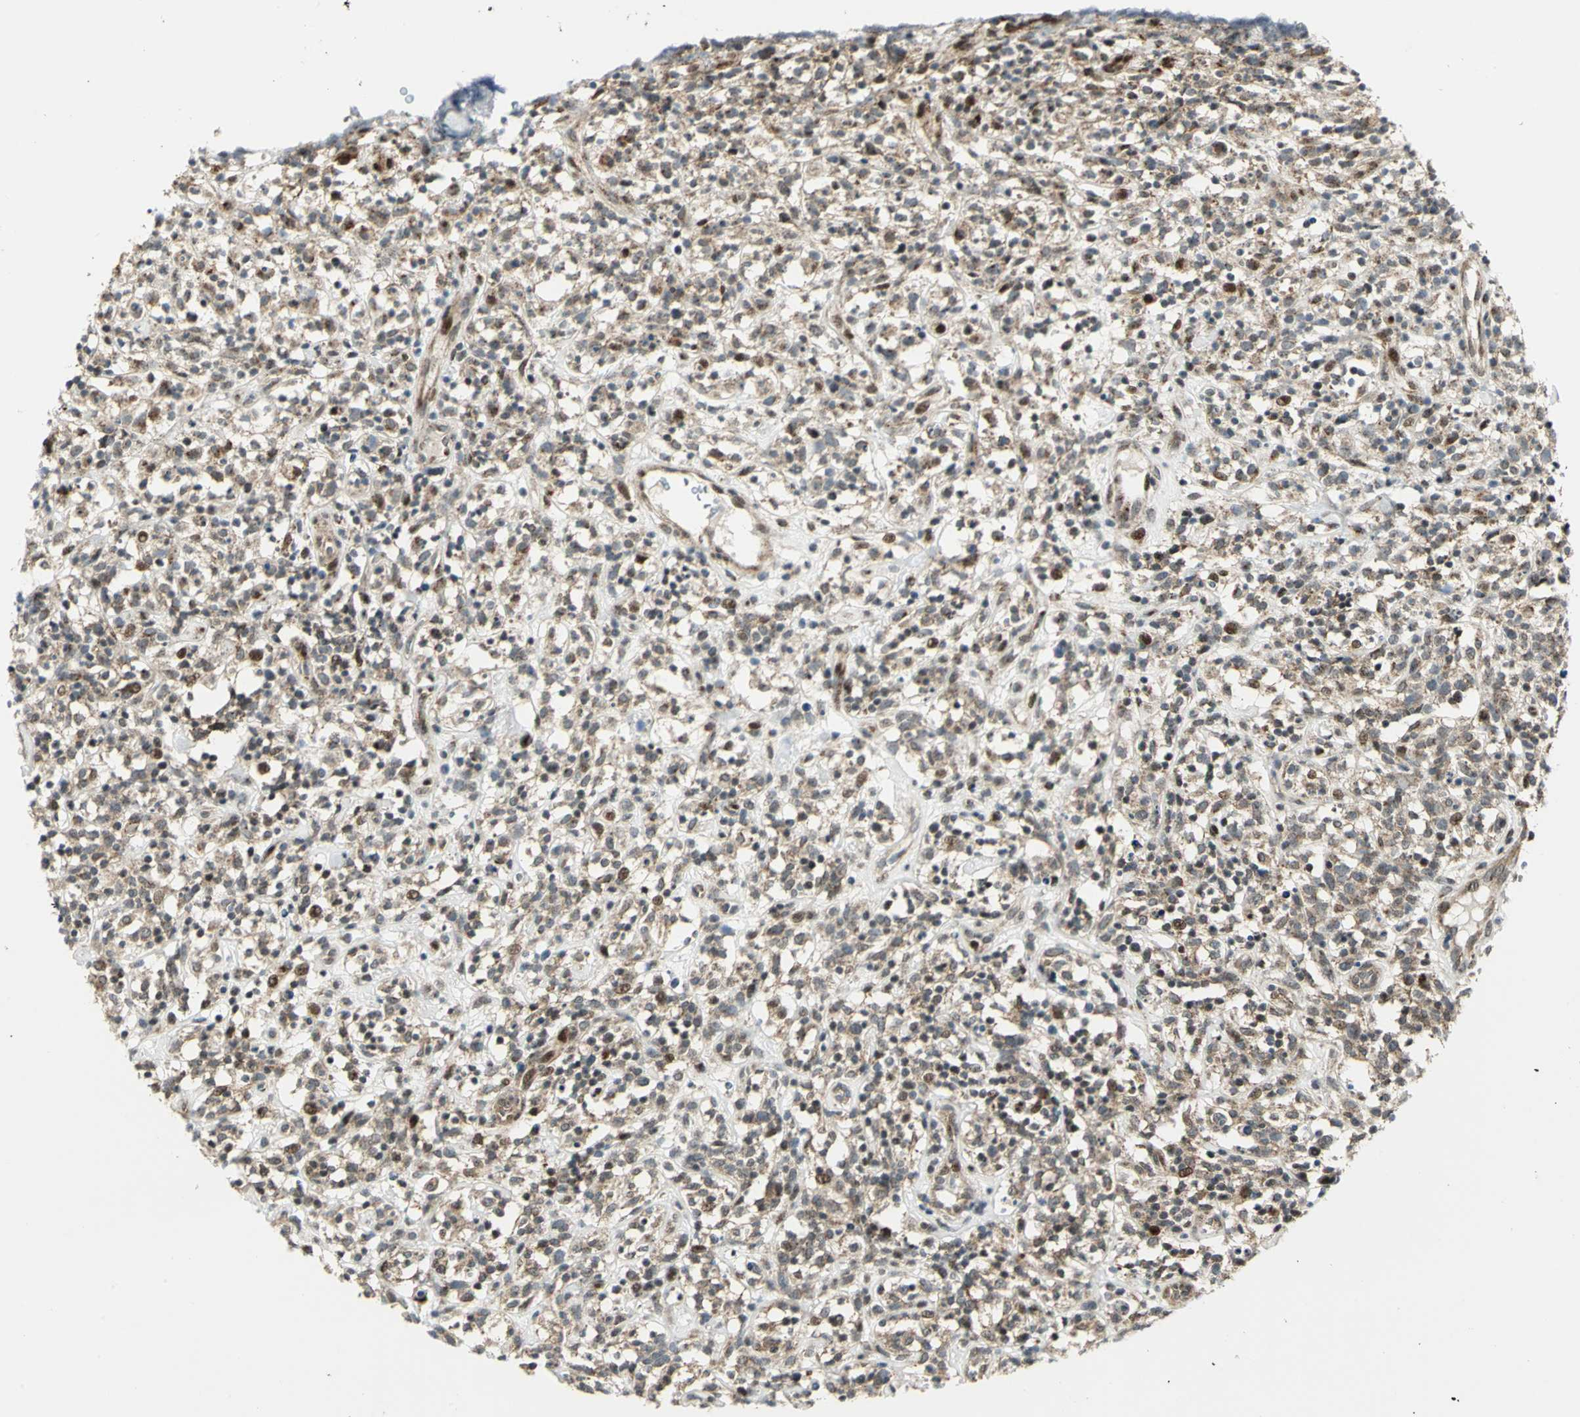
{"staining": {"intensity": "moderate", "quantity": ">75%", "location": "cytoplasmic/membranous"}, "tissue": "lymphoma", "cell_type": "Tumor cells", "image_type": "cancer", "snomed": [{"axis": "morphology", "description": "Malignant lymphoma, non-Hodgkin's type, High grade"}, {"axis": "topography", "description": "Lymph node"}], "caption": "Malignant lymphoma, non-Hodgkin's type (high-grade) was stained to show a protein in brown. There is medium levels of moderate cytoplasmic/membranous positivity in about >75% of tumor cells.", "gene": "ATP6V1A", "patient": {"sex": "female", "age": 73}}